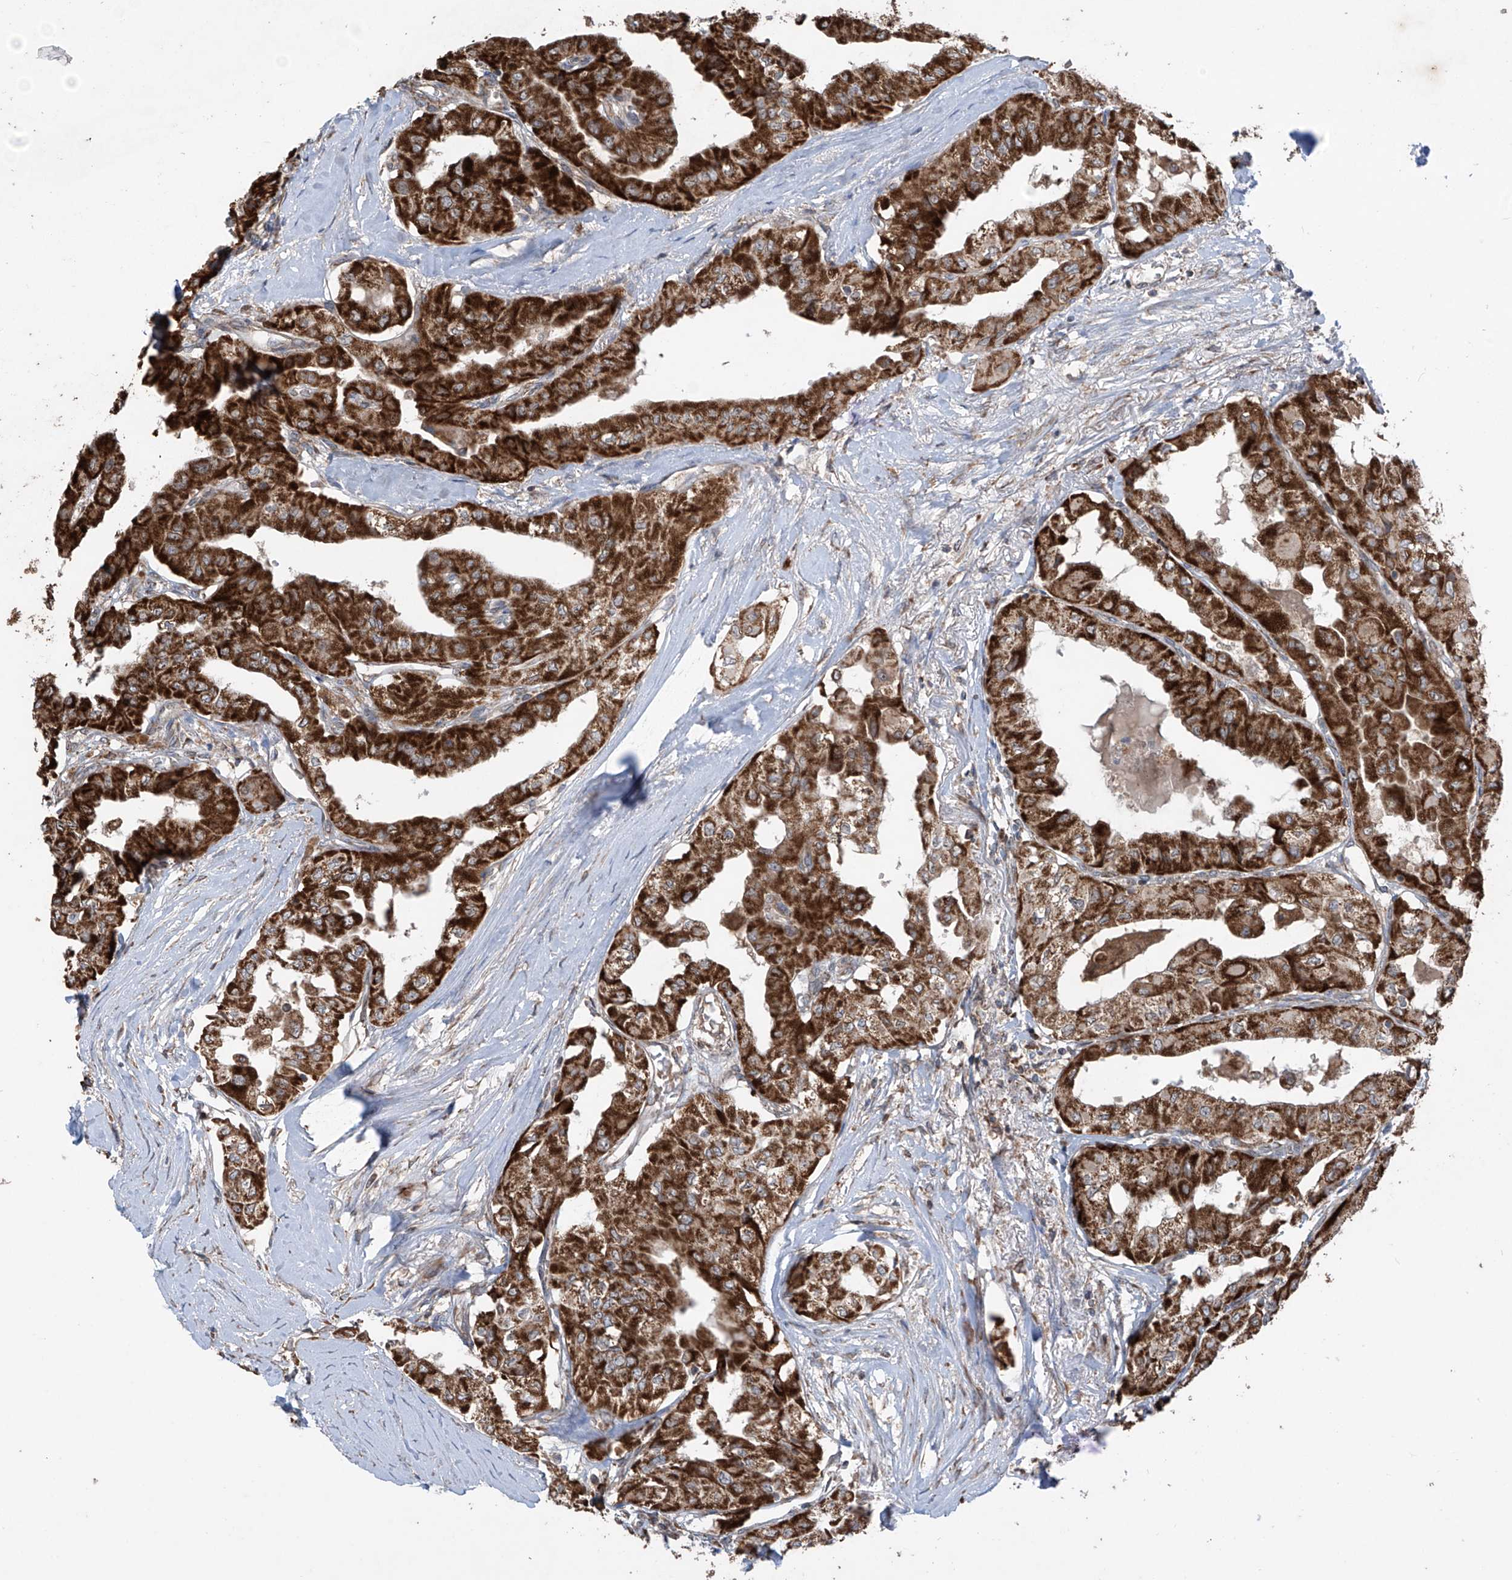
{"staining": {"intensity": "strong", "quantity": ">75%", "location": "cytoplasmic/membranous"}, "tissue": "thyroid cancer", "cell_type": "Tumor cells", "image_type": "cancer", "snomed": [{"axis": "morphology", "description": "Papillary adenocarcinoma, NOS"}, {"axis": "topography", "description": "Thyroid gland"}], "caption": "About >75% of tumor cells in thyroid papillary adenocarcinoma display strong cytoplasmic/membranous protein staining as visualized by brown immunohistochemical staining.", "gene": "SAMD3", "patient": {"sex": "female", "age": 59}}